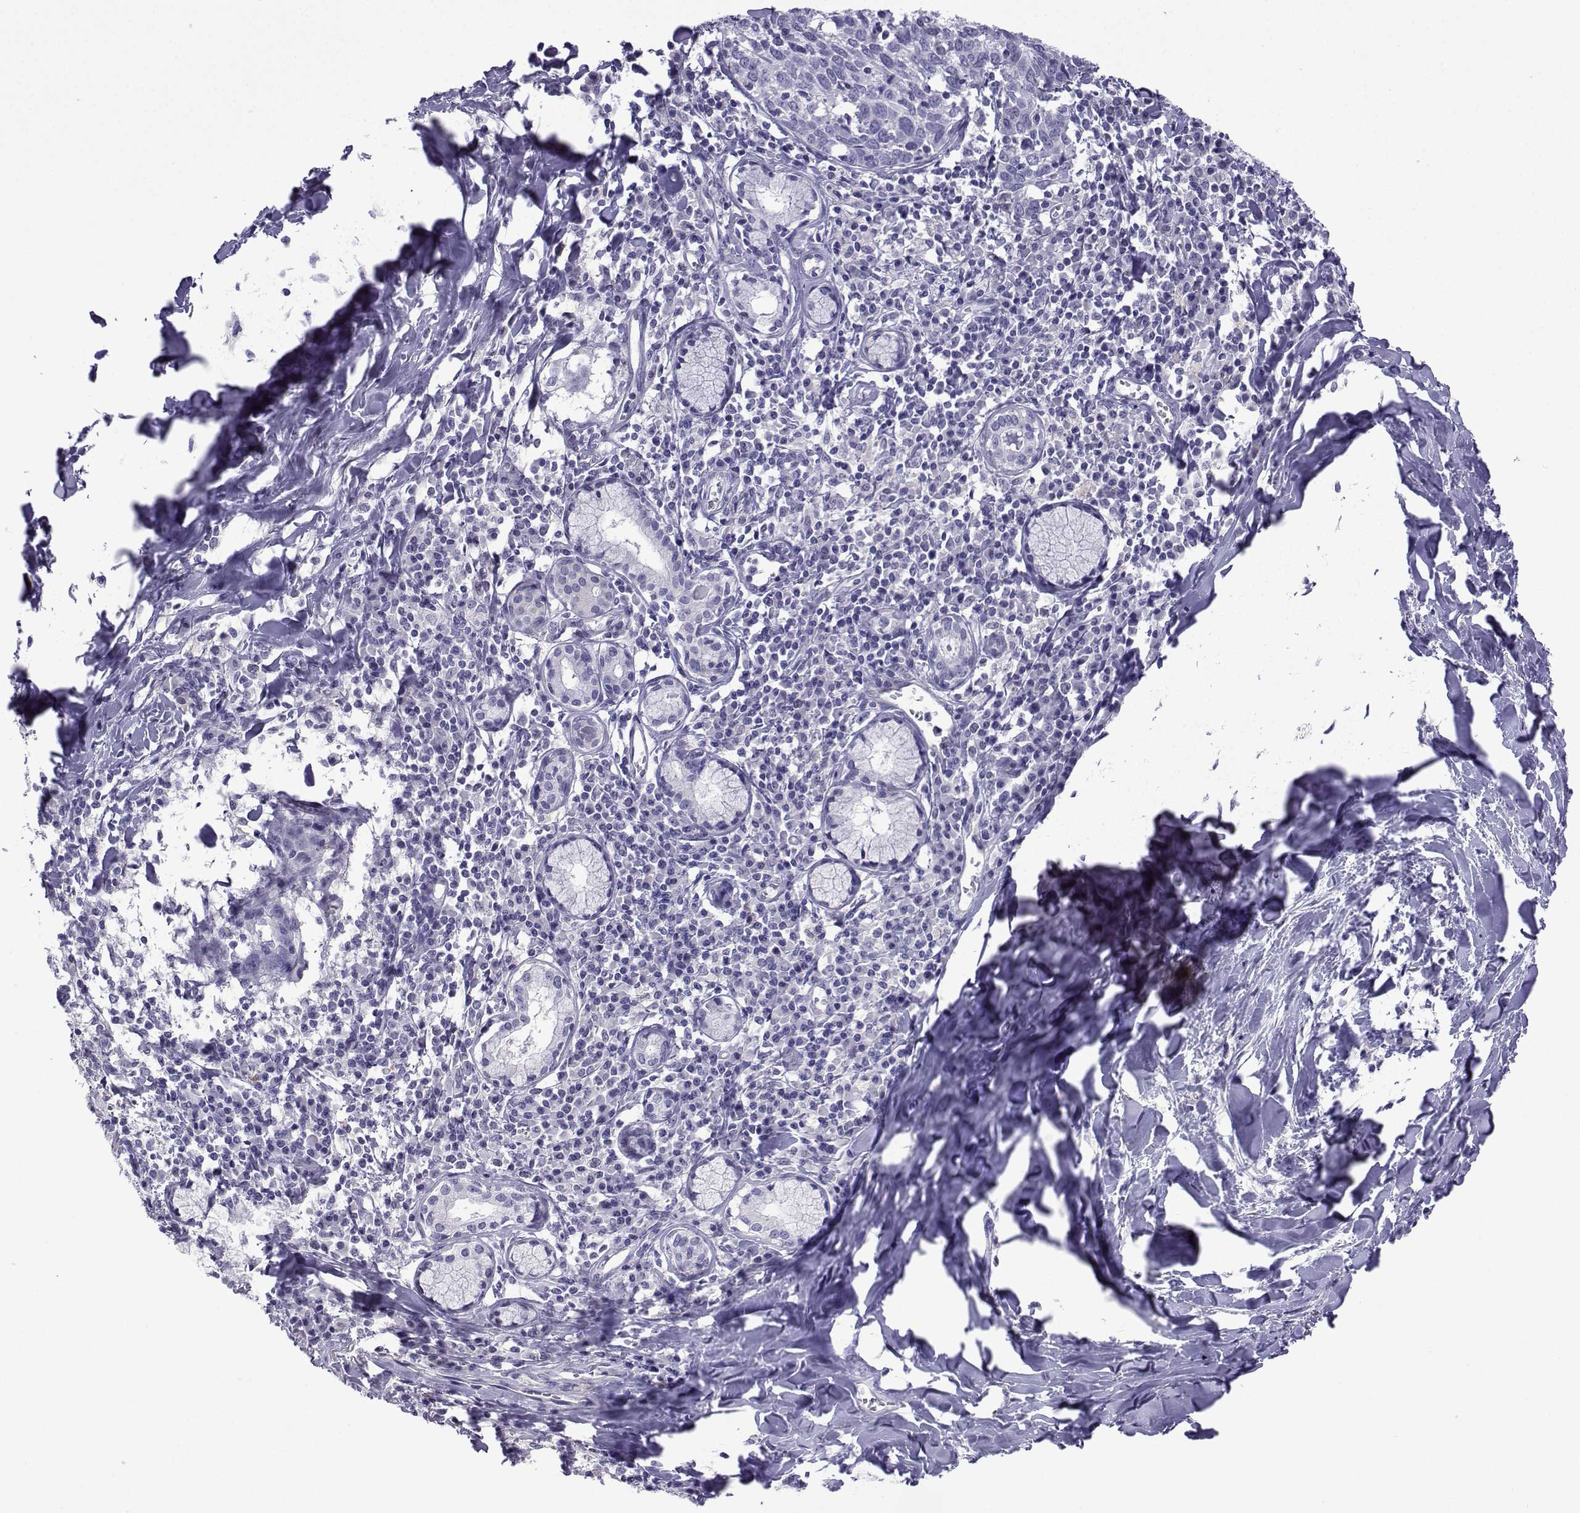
{"staining": {"intensity": "negative", "quantity": "none", "location": "none"}, "tissue": "lung cancer", "cell_type": "Tumor cells", "image_type": "cancer", "snomed": [{"axis": "morphology", "description": "Squamous cell carcinoma, NOS"}, {"axis": "topography", "description": "Lung"}], "caption": "Human squamous cell carcinoma (lung) stained for a protein using immunohistochemistry shows no positivity in tumor cells.", "gene": "CFAP70", "patient": {"sex": "male", "age": 57}}